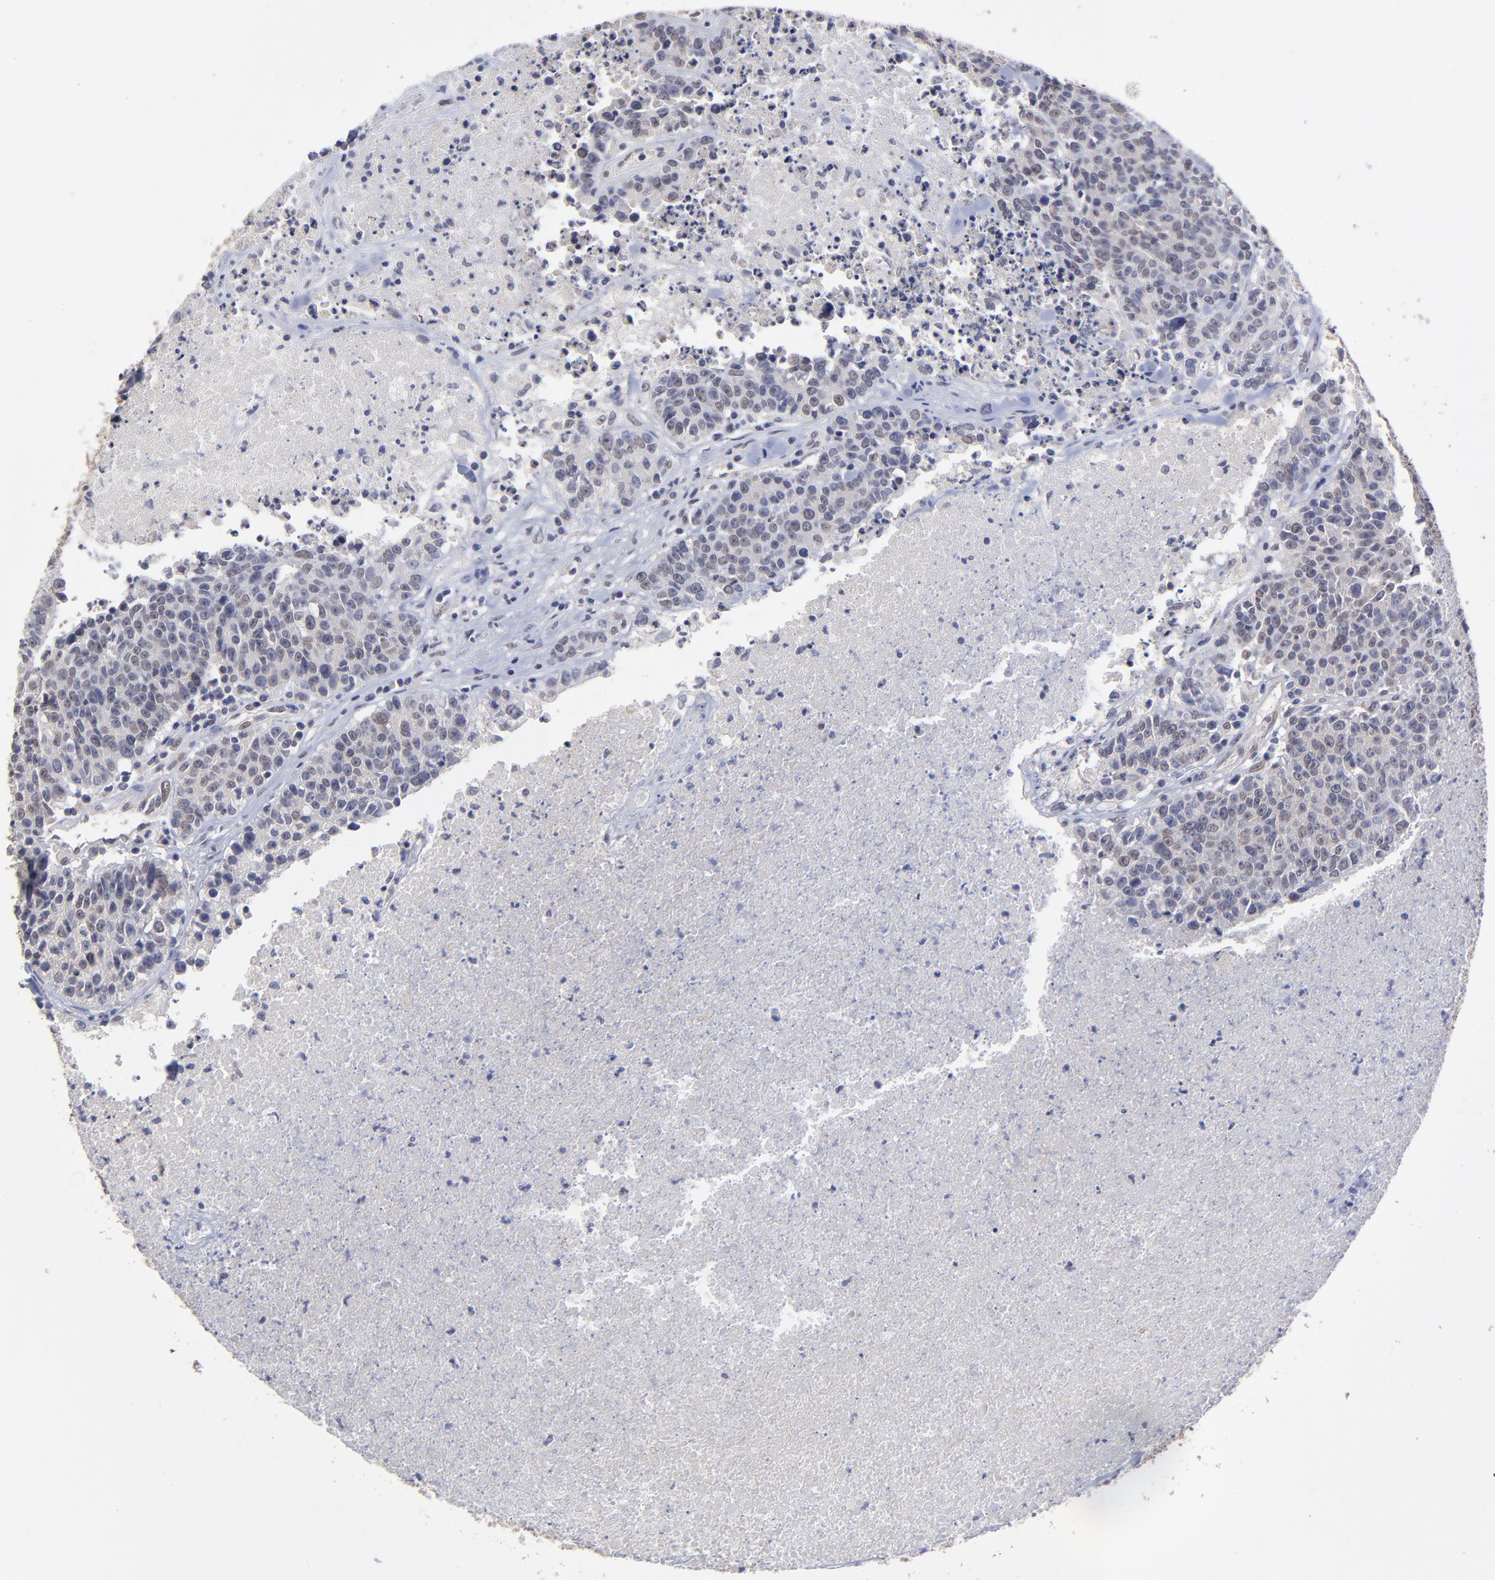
{"staining": {"intensity": "weak", "quantity": "25%-75%", "location": "cytoplasmic/membranous"}, "tissue": "colorectal cancer", "cell_type": "Tumor cells", "image_type": "cancer", "snomed": [{"axis": "morphology", "description": "Adenocarcinoma, NOS"}, {"axis": "topography", "description": "Colon"}], "caption": "Weak cytoplasmic/membranous staining is appreciated in approximately 25%-75% of tumor cells in colorectal cancer (adenocarcinoma).", "gene": "UBE2H", "patient": {"sex": "female", "age": 53}}